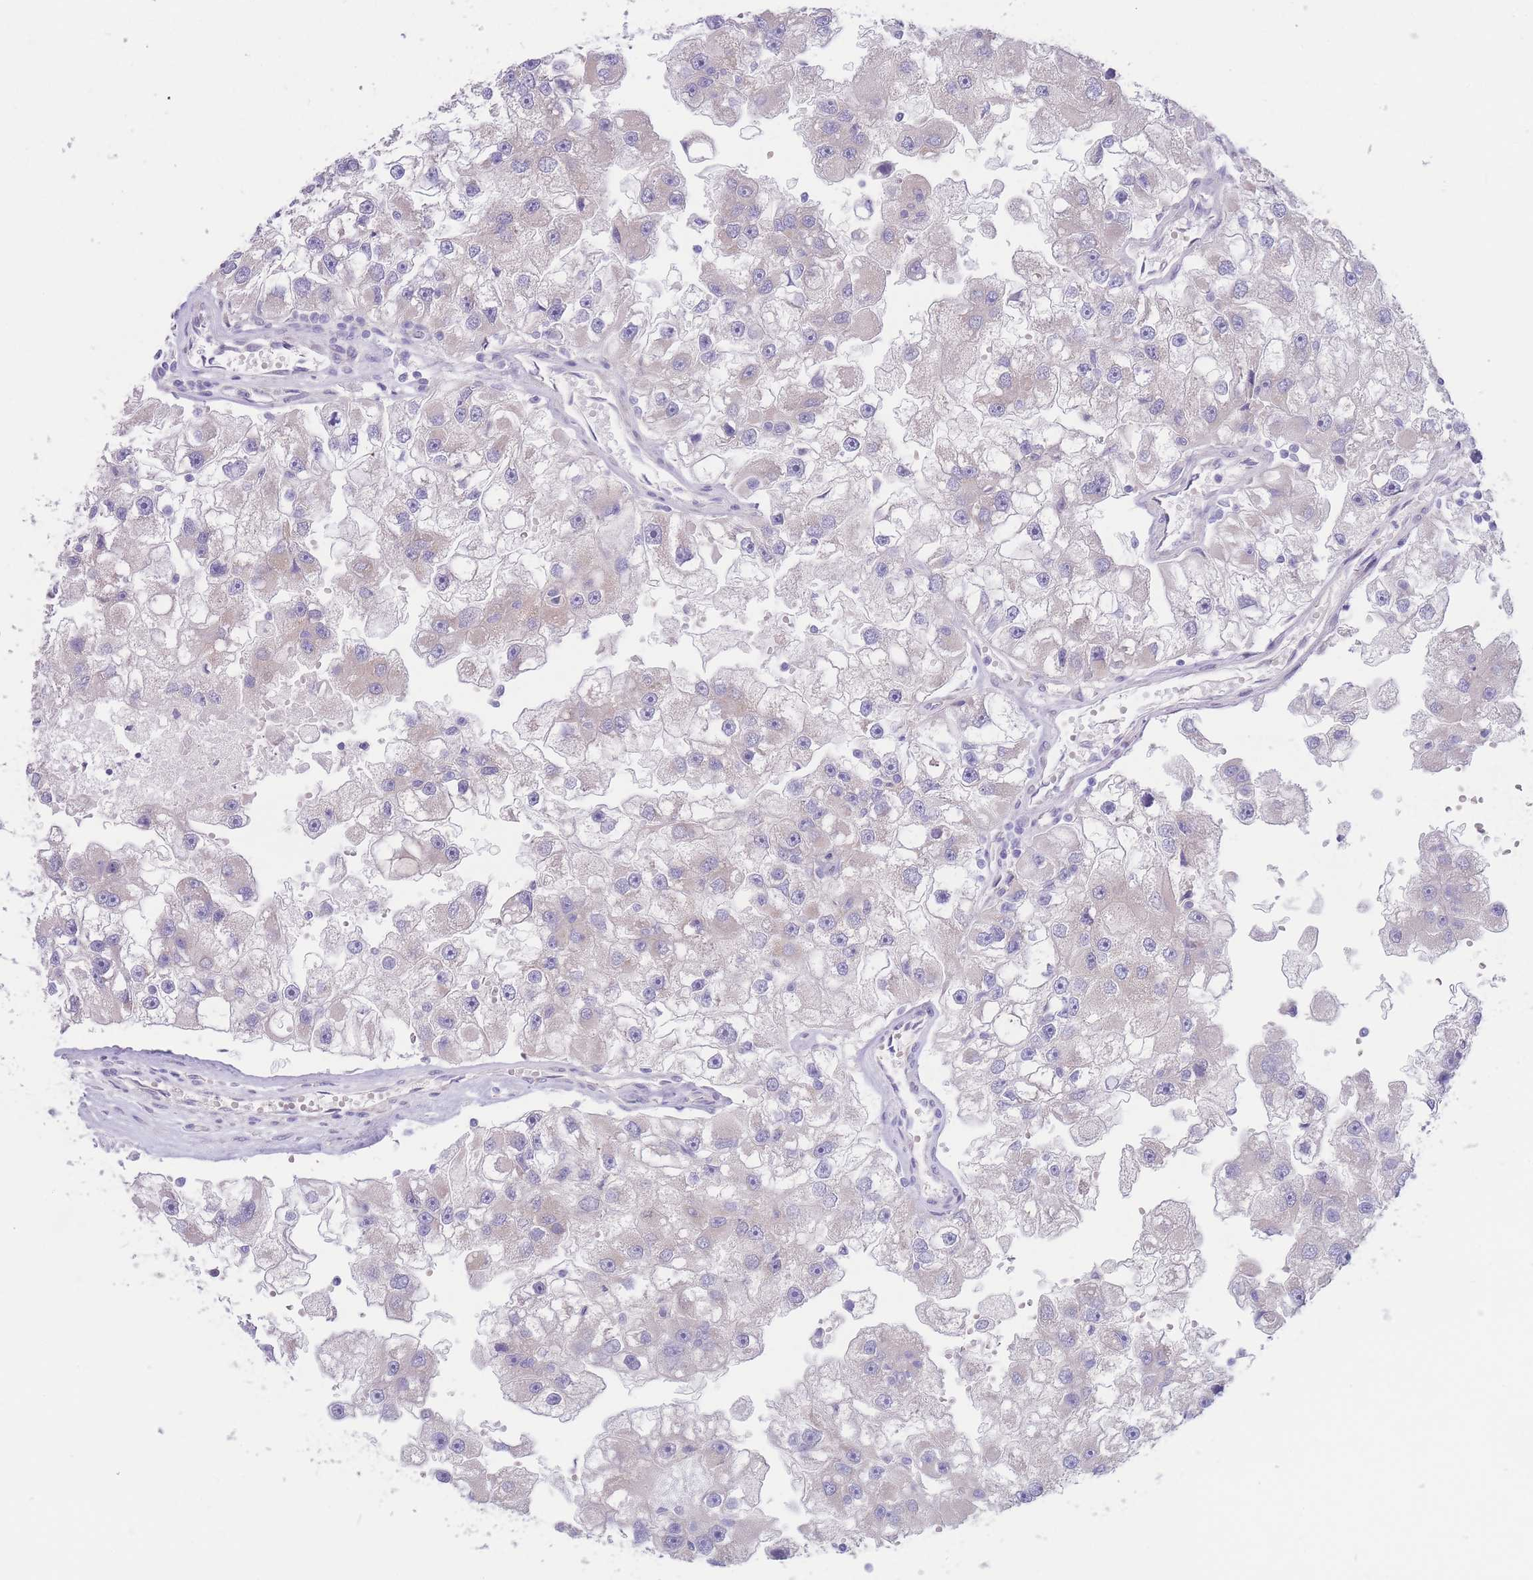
{"staining": {"intensity": "negative", "quantity": "none", "location": "none"}, "tissue": "renal cancer", "cell_type": "Tumor cells", "image_type": "cancer", "snomed": [{"axis": "morphology", "description": "Adenocarcinoma, NOS"}, {"axis": "topography", "description": "Kidney"}], "caption": "A photomicrograph of human renal adenocarcinoma is negative for staining in tumor cells.", "gene": "ZNF281", "patient": {"sex": "male", "age": 63}}